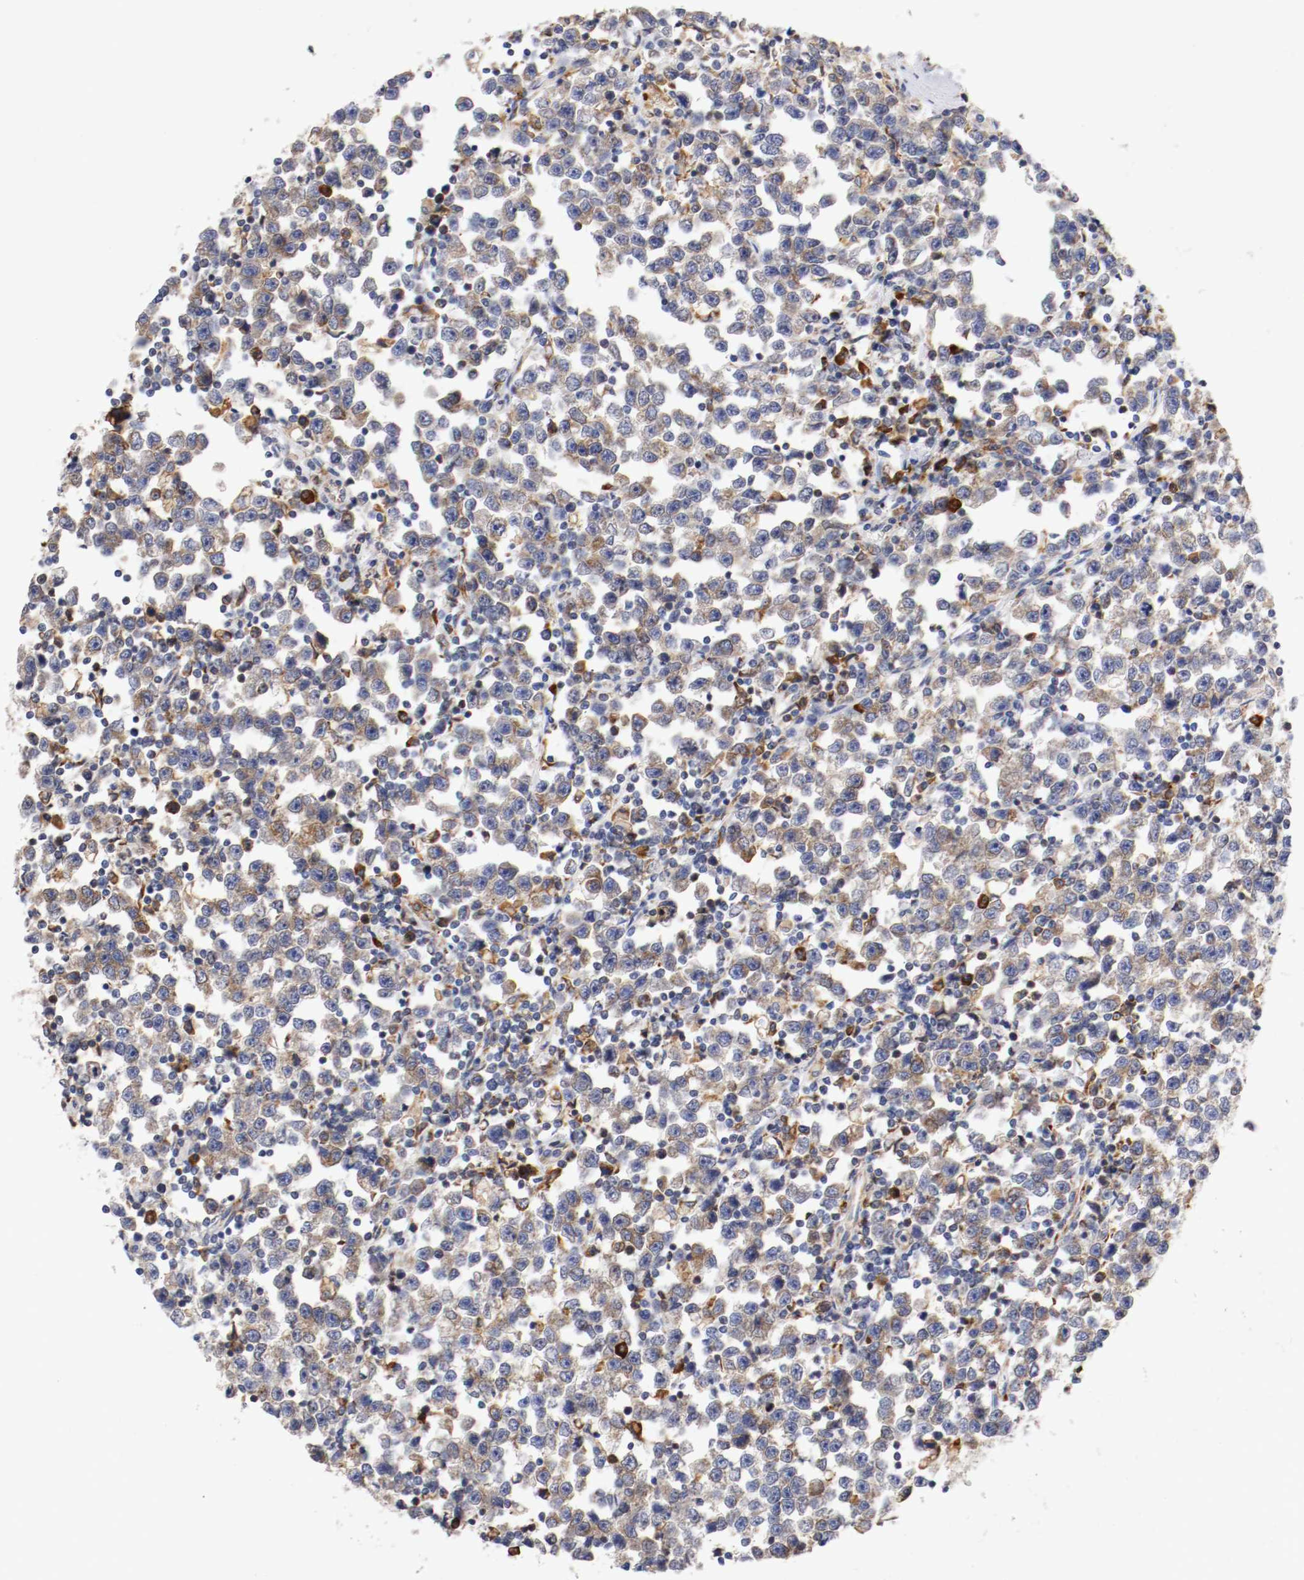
{"staining": {"intensity": "moderate", "quantity": "25%-75%", "location": "cytoplasmic/membranous"}, "tissue": "testis cancer", "cell_type": "Tumor cells", "image_type": "cancer", "snomed": [{"axis": "morphology", "description": "Seminoma, NOS"}, {"axis": "topography", "description": "Testis"}], "caption": "Human seminoma (testis) stained with a brown dye shows moderate cytoplasmic/membranous positive positivity in about 25%-75% of tumor cells.", "gene": "TRAF2", "patient": {"sex": "male", "age": 43}}